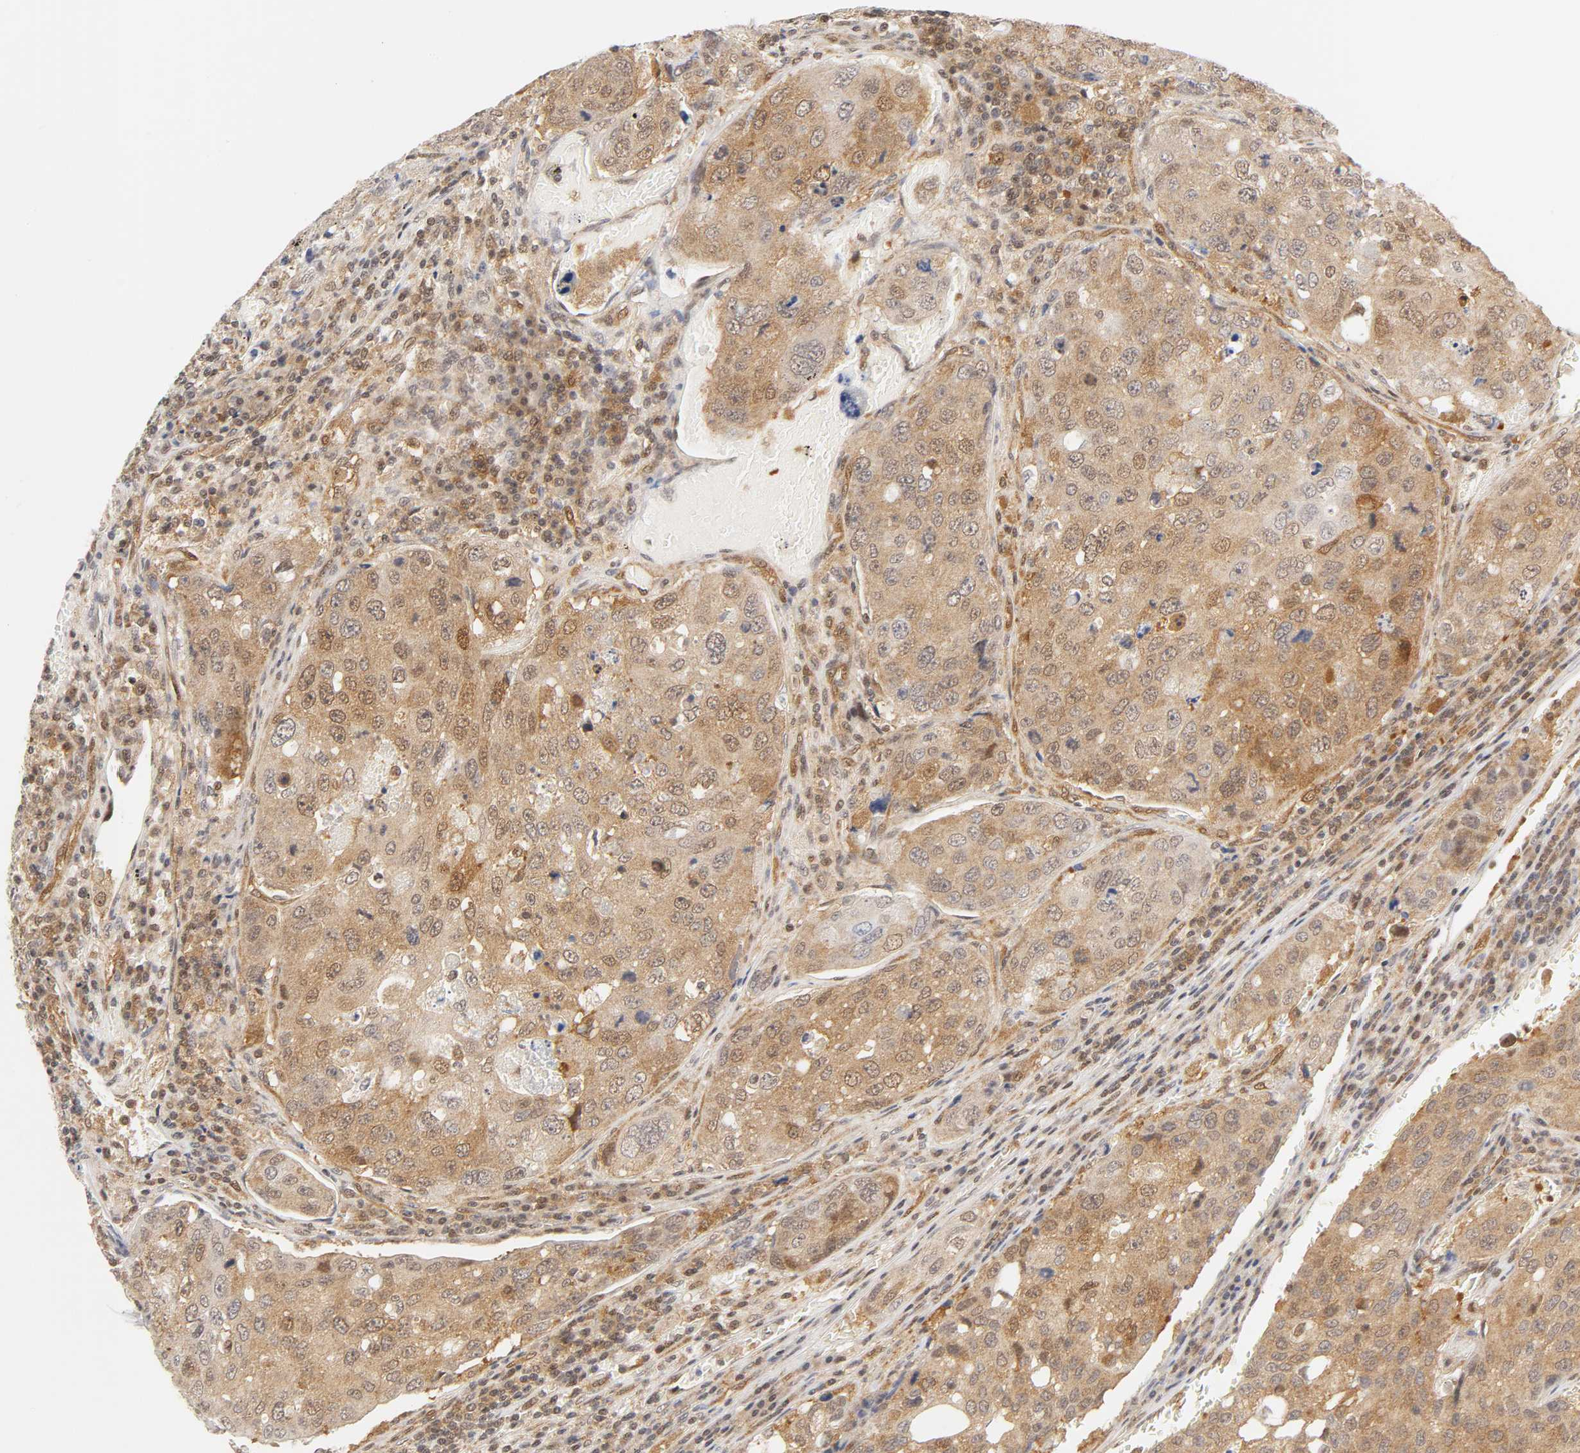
{"staining": {"intensity": "moderate", "quantity": ">75%", "location": "cytoplasmic/membranous,nuclear"}, "tissue": "urothelial cancer", "cell_type": "Tumor cells", "image_type": "cancer", "snomed": [{"axis": "morphology", "description": "Urothelial carcinoma, High grade"}, {"axis": "topography", "description": "Lymph node"}, {"axis": "topography", "description": "Urinary bladder"}], "caption": "Protein expression analysis of high-grade urothelial carcinoma demonstrates moderate cytoplasmic/membranous and nuclear staining in about >75% of tumor cells.", "gene": "CDC37", "patient": {"sex": "male", "age": 51}}